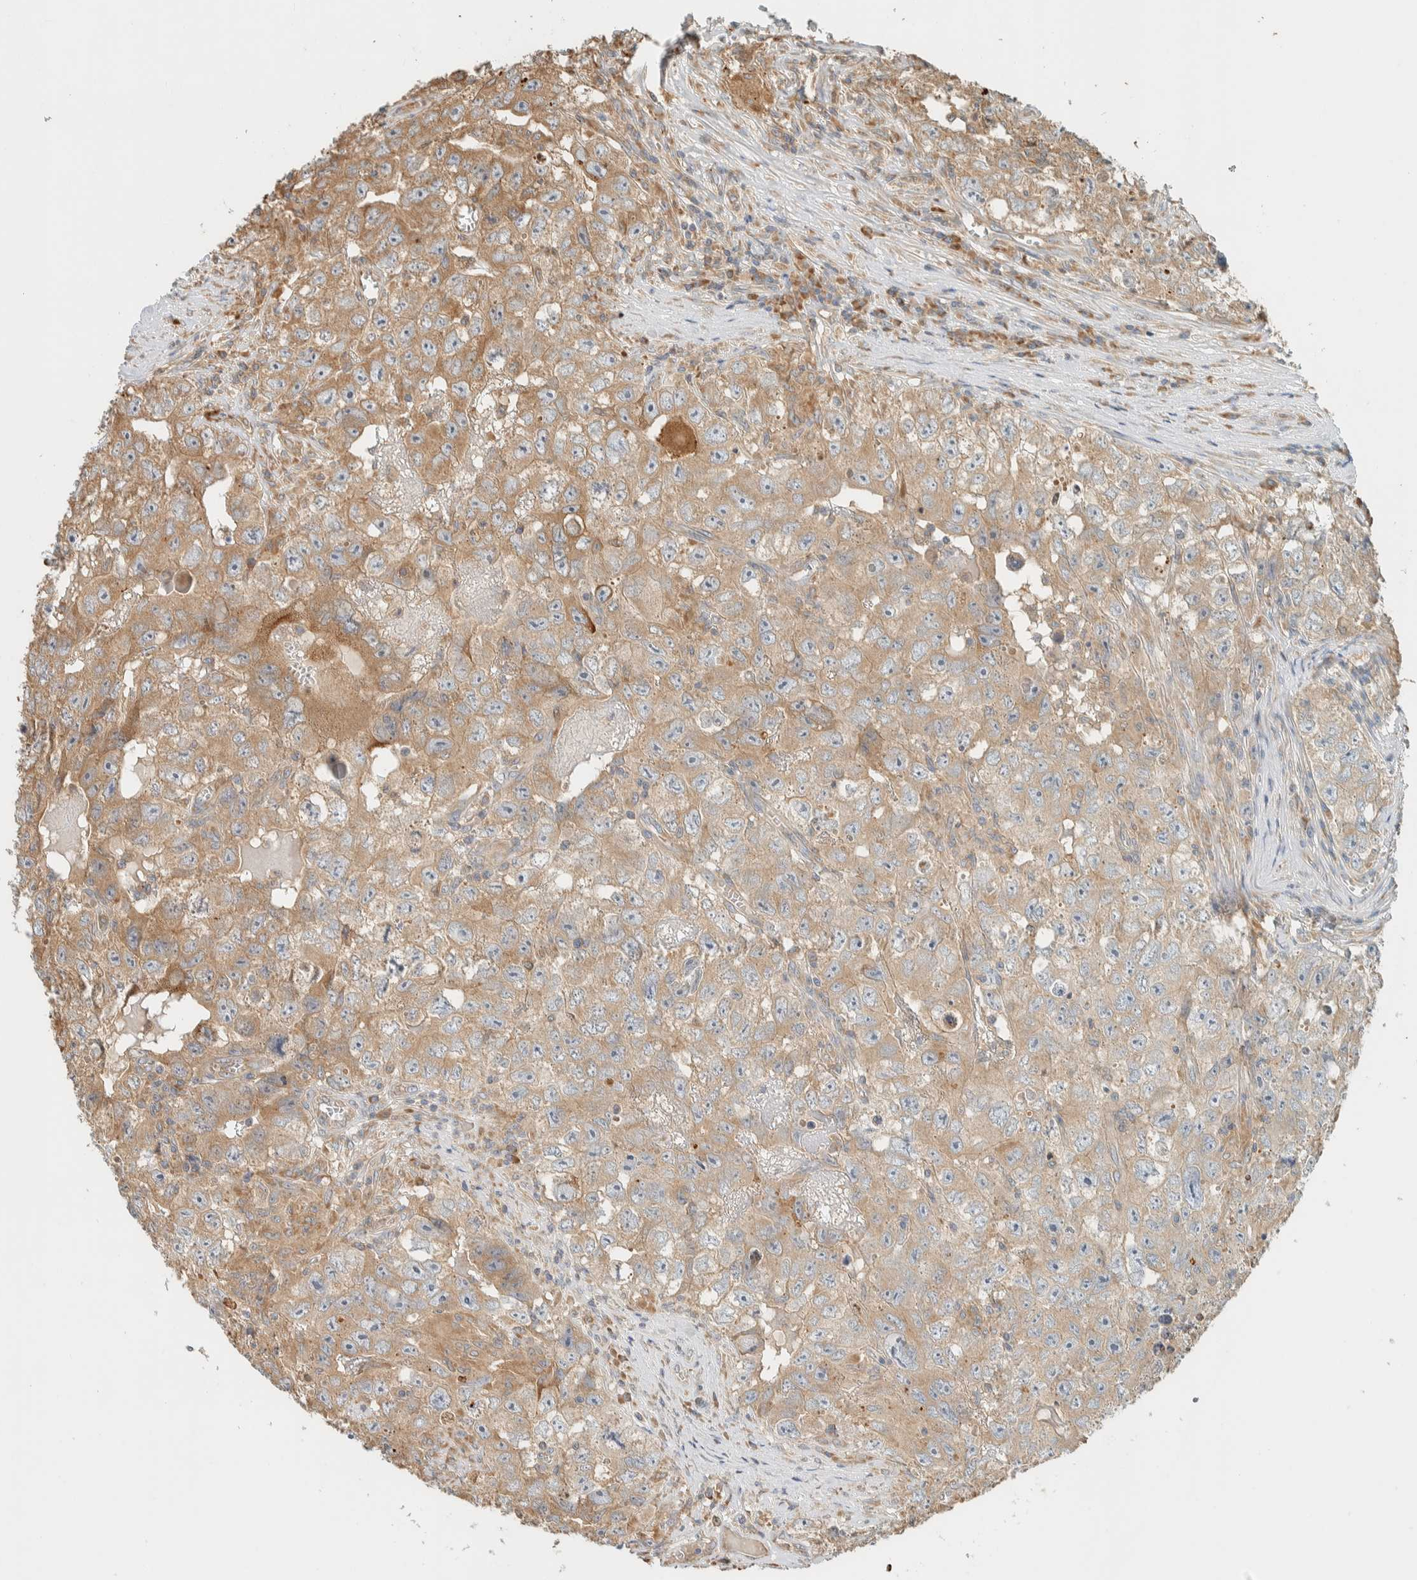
{"staining": {"intensity": "moderate", "quantity": ">75%", "location": "cytoplasmic/membranous"}, "tissue": "testis cancer", "cell_type": "Tumor cells", "image_type": "cancer", "snomed": [{"axis": "morphology", "description": "Seminoma, NOS"}, {"axis": "morphology", "description": "Carcinoma, Embryonal, NOS"}, {"axis": "topography", "description": "Testis"}], "caption": "Immunohistochemical staining of seminoma (testis) exhibits moderate cytoplasmic/membranous protein expression in approximately >75% of tumor cells.", "gene": "RAB11FIP1", "patient": {"sex": "male", "age": 43}}